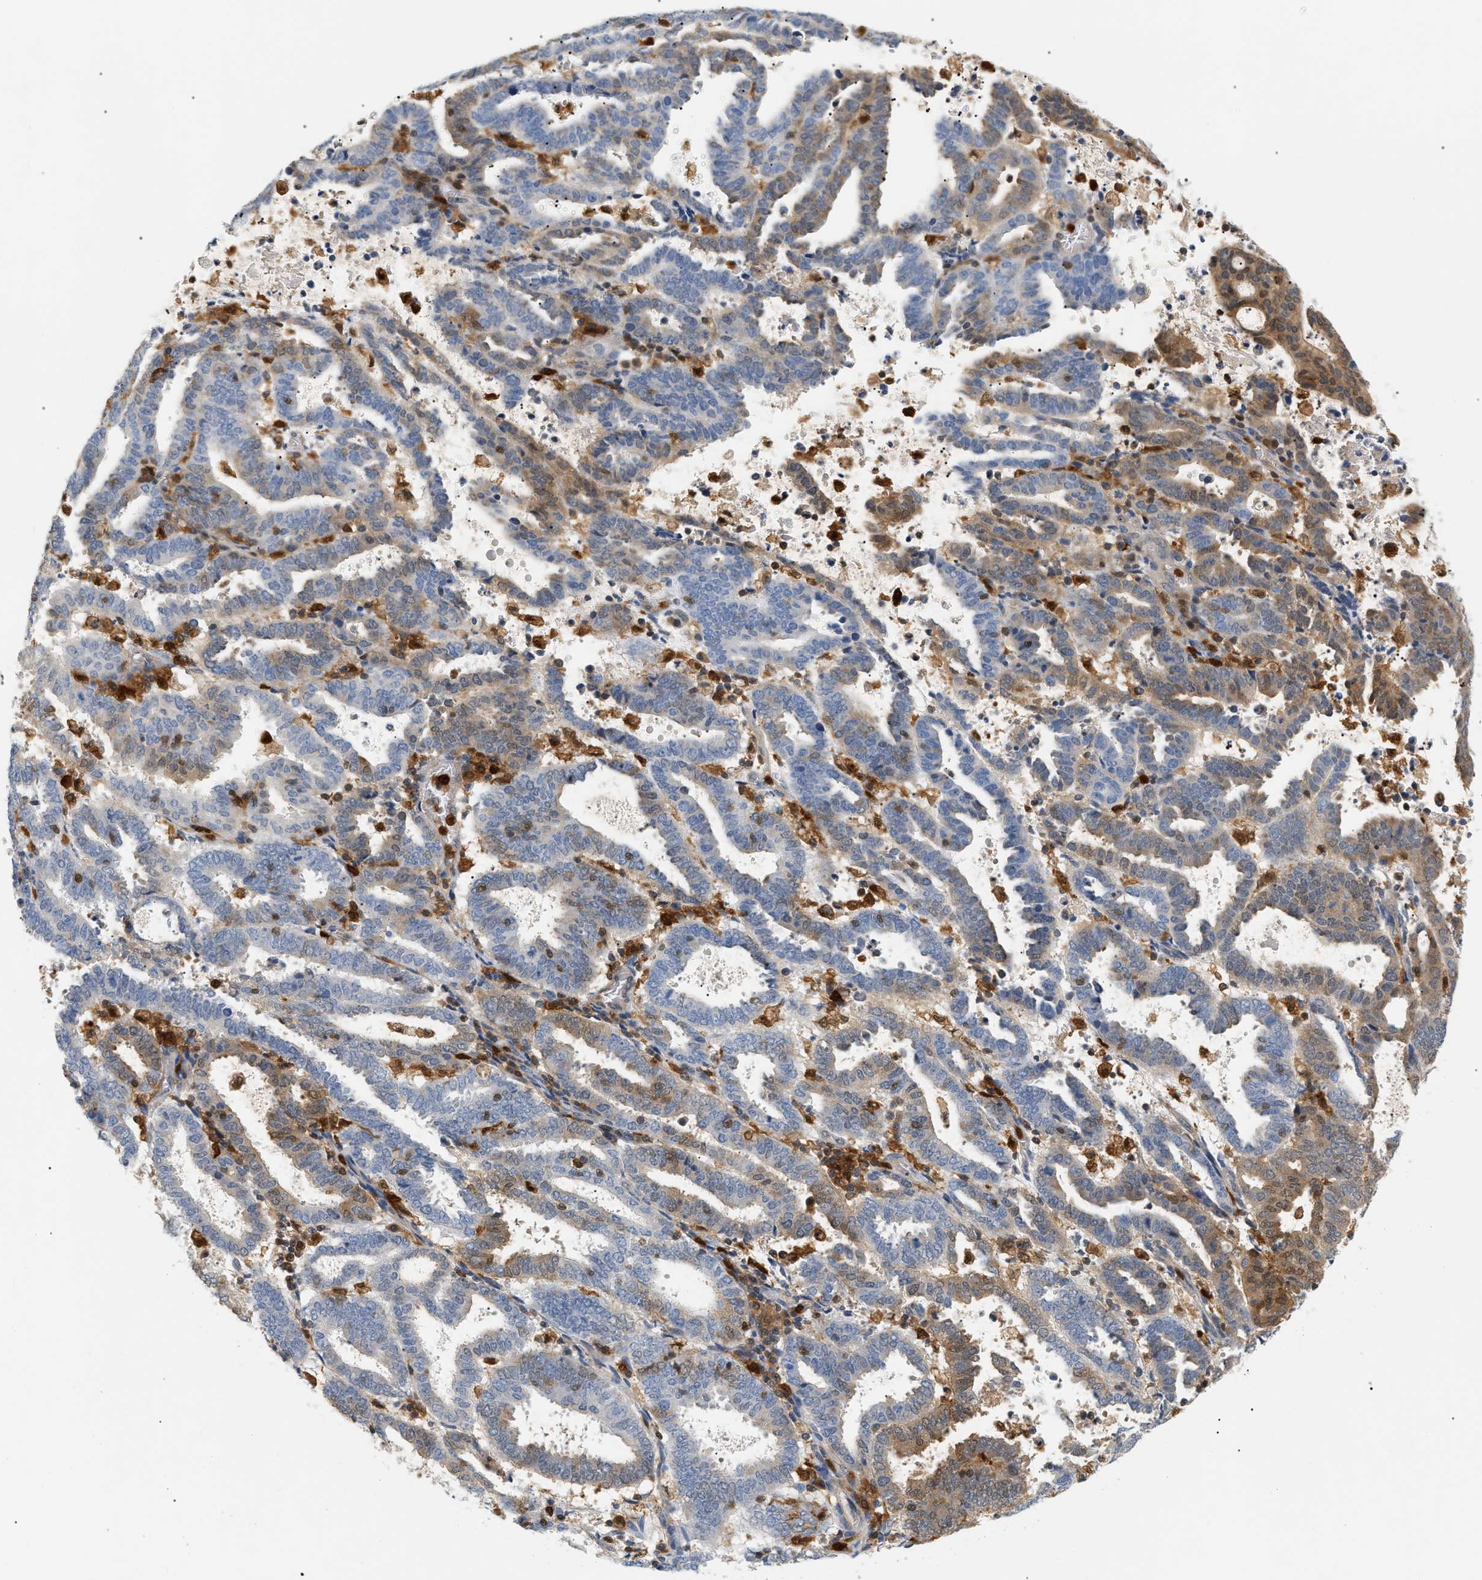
{"staining": {"intensity": "weak", "quantity": "25%-75%", "location": "cytoplasmic/membranous"}, "tissue": "endometrial cancer", "cell_type": "Tumor cells", "image_type": "cancer", "snomed": [{"axis": "morphology", "description": "Adenocarcinoma, NOS"}, {"axis": "topography", "description": "Uterus"}], "caption": "This is an image of IHC staining of endometrial adenocarcinoma, which shows weak staining in the cytoplasmic/membranous of tumor cells.", "gene": "PYCARD", "patient": {"sex": "female", "age": 83}}